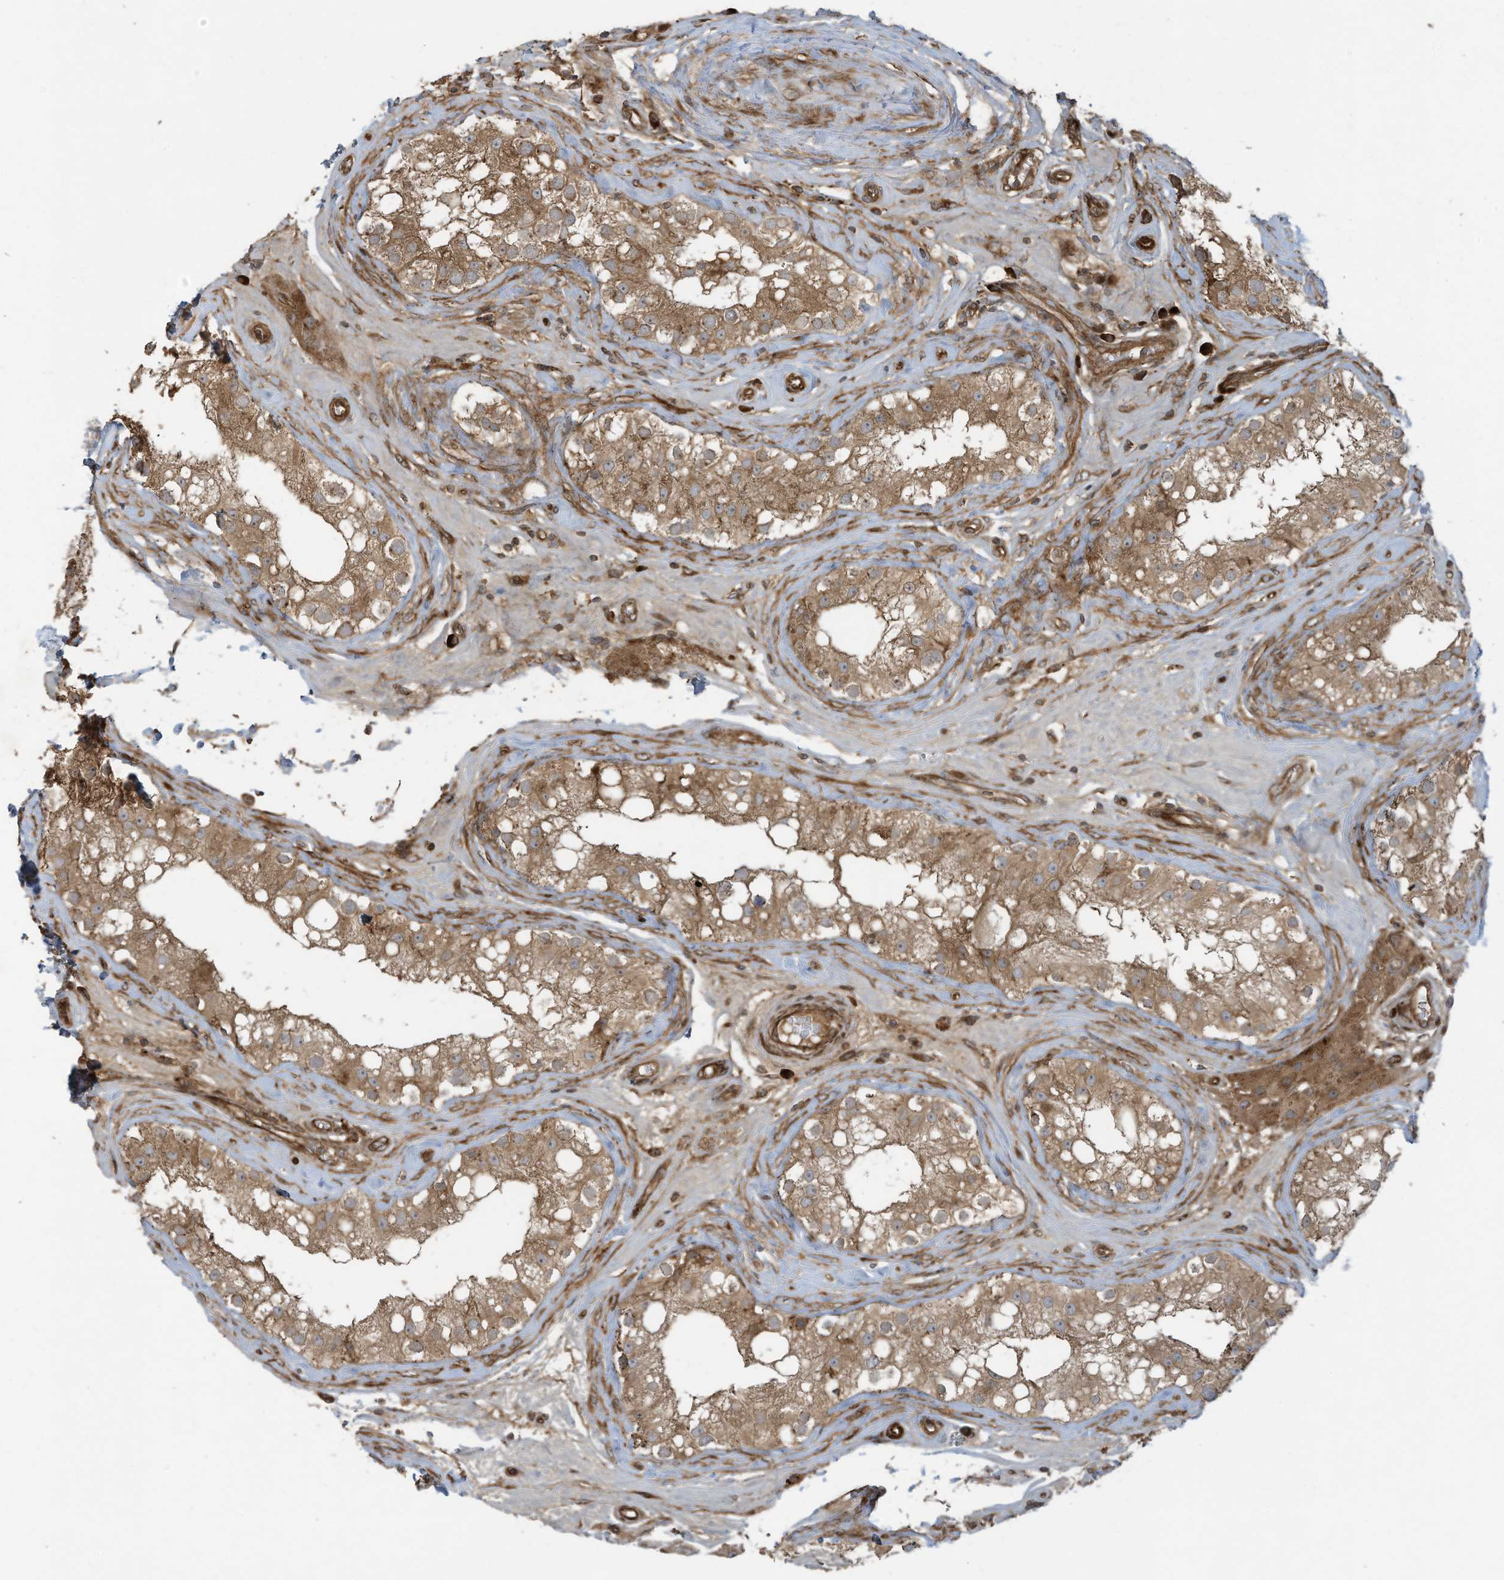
{"staining": {"intensity": "moderate", "quantity": ">75%", "location": "cytoplasmic/membranous"}, "tissue": "testis", "cell_type": "Cells in seminiferous ducts", "image_type": "normal", "snomed": [{"axis": "morphology", "description": "Normal tissue, NOS"}, {"axis": "topography", "description": "Testis"}], "caption": "Immunohistochemistry photomicrograph of benign testis: human testis stained using immunohistochemistry demonstrates medium levels of moderate protein expression localized specifically in the cytoplasmic/membranous of cells in seminiferous ducts, appearing as a cytoplasmic/membranous brown color.", "gene": "DDIT4", "patient": {"sex": "male", "age": 84}}